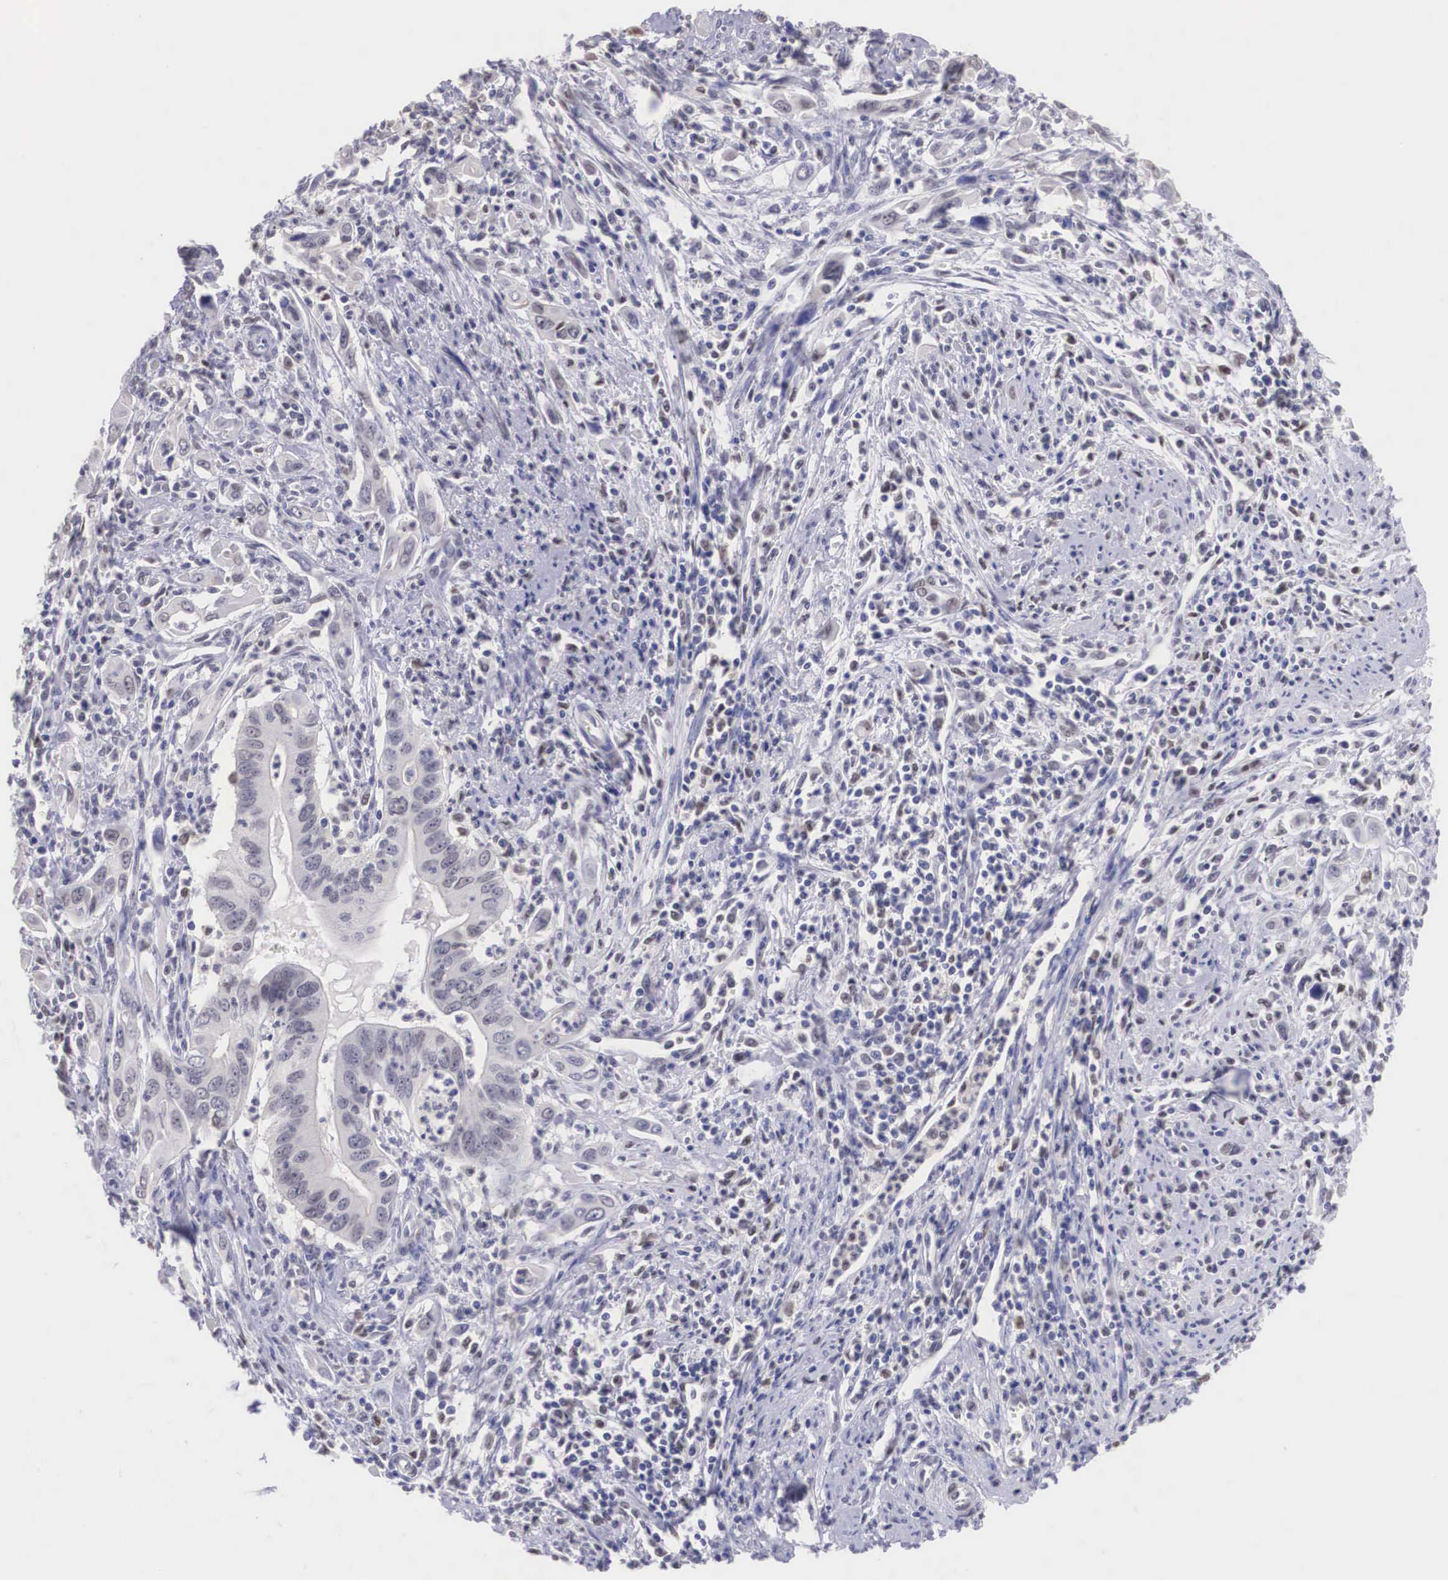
{"staining": {"intensity": "negative", "quantity": "none", "location": "none"}, "tissue": "cervical cancer", "cell_type": "Tumor cells", "image_type": "cancer", "snomed": [{"axis": "morphology", "description": "Normal tissue, NOS"}, {"axis": "morphology", "description": "Adenocarcinoma, NOS"}, {"axis": "topography", "description": "Cervix"}], "caption": "Human cervical cancer (adenocarcinoma) stained for a protein using IHC exhibits no expression in tumor cells.", "gene": "ETV6", "patient": {"sex": "female", "age": 34}}